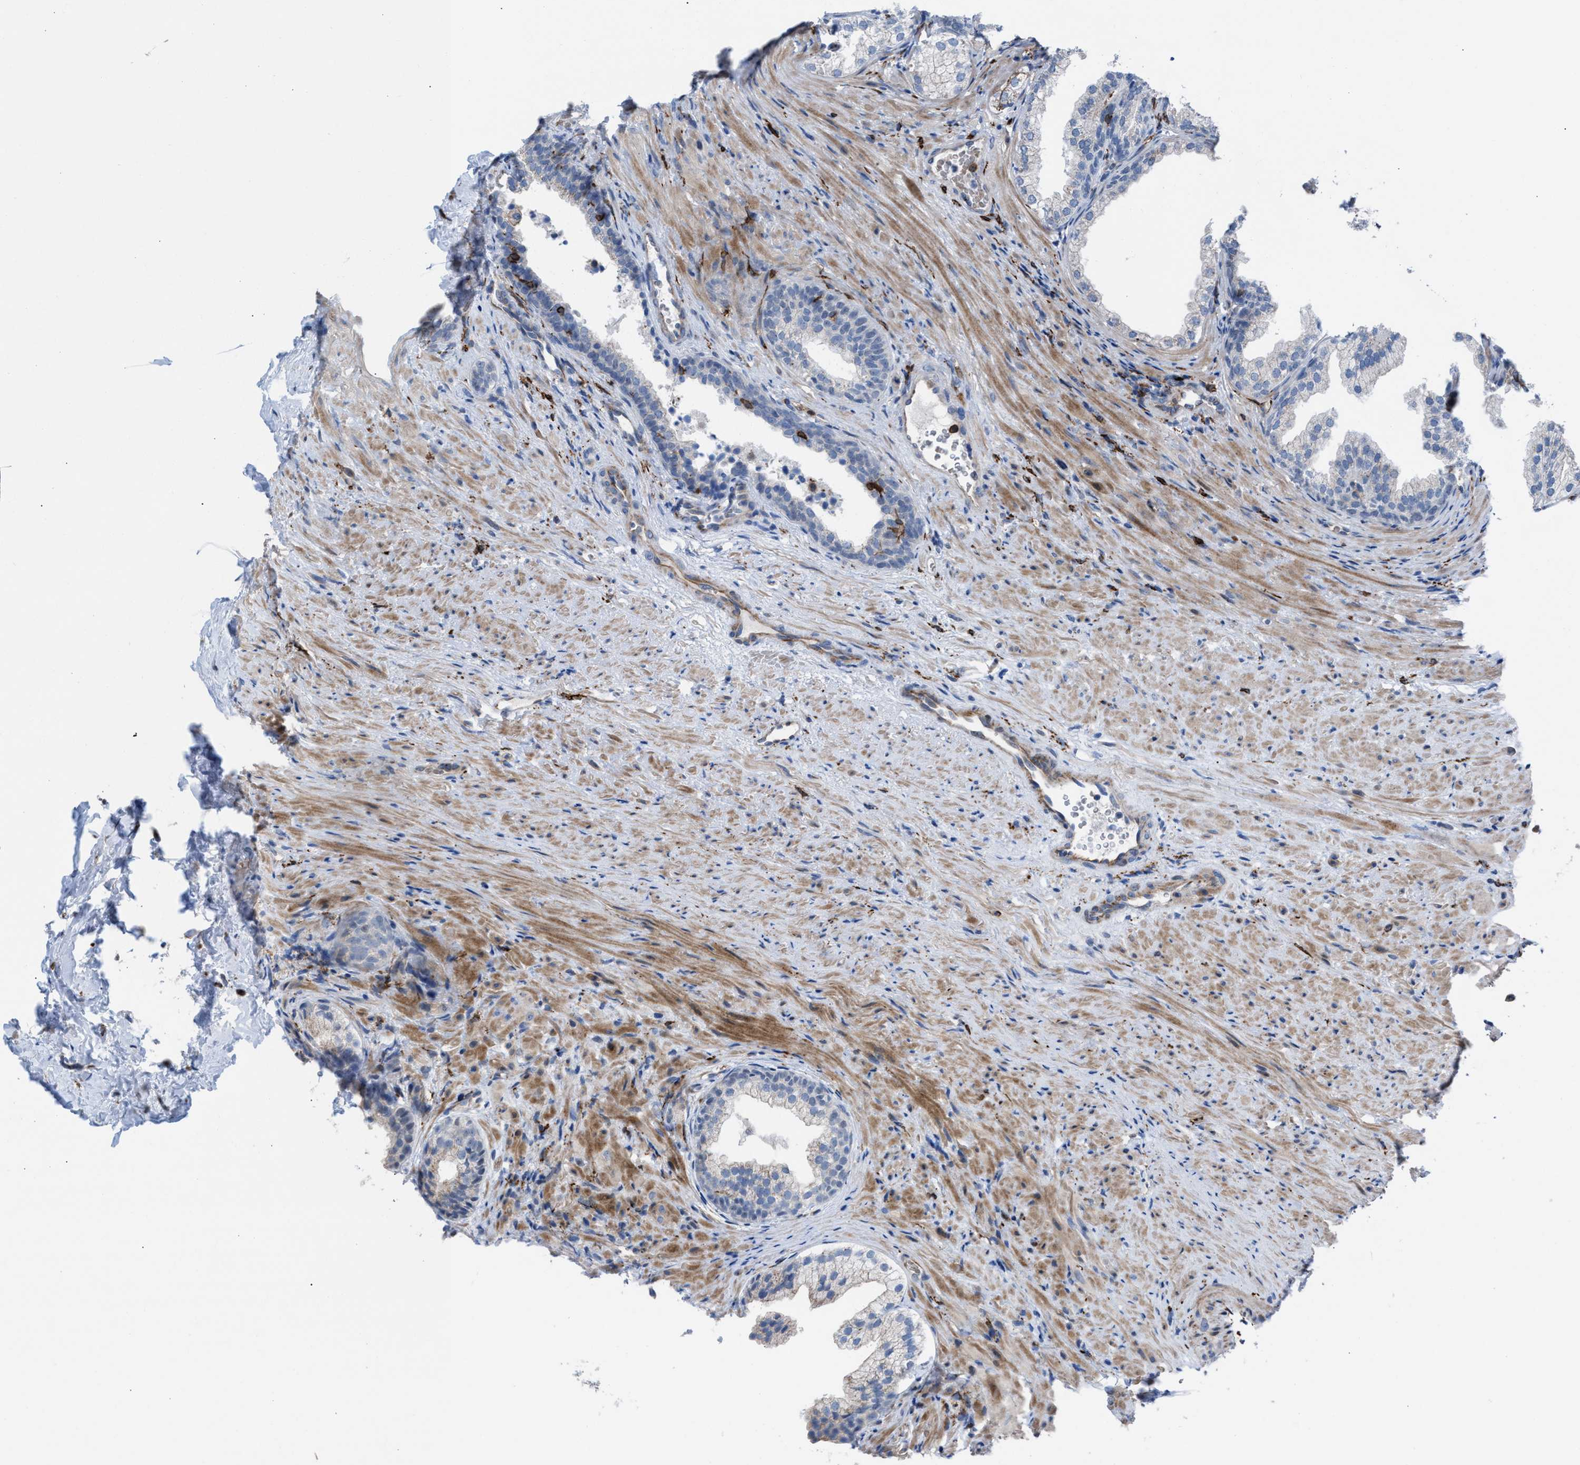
{"staining": {"intensity": "moderate", "quantity": "<25%", "location": "cytoplasmic/membranous"}, "tissue": "prostate", "cell_type": "Glandular cells", "image_type": "normal", "snomed": [{"axis": "morphology", "description": "Normal tissue, NOS"}, {"axis": "topography", "description": "Prostate"}], "caption": "Immunohistochemical staining of unremarkable prostate shows moderate cytoplasmic/membranous protein expression in about <25% of glandular cells.", "gene": "SLC47A1", "patient": {"sex": "male", "age": 76}}